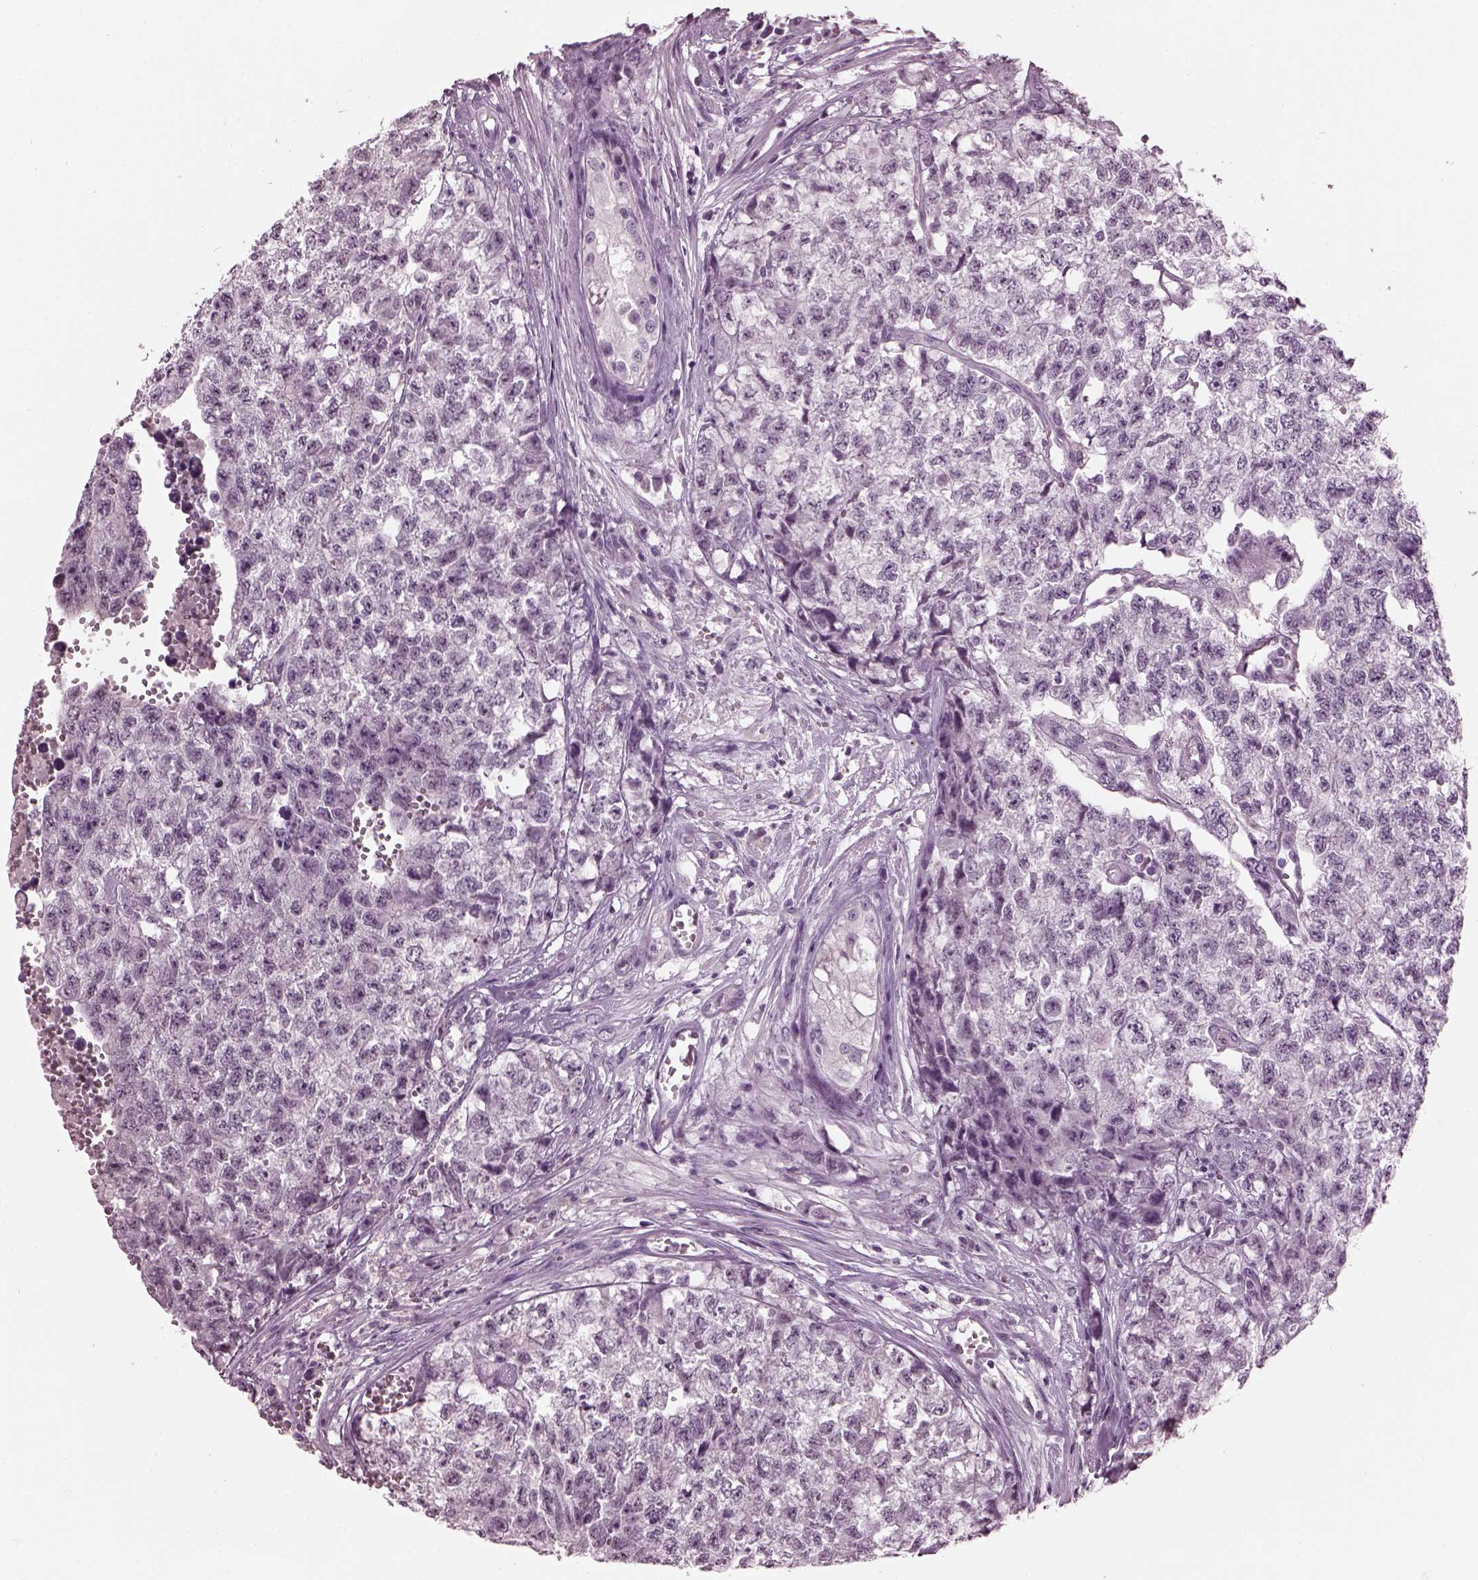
{"staining": {"intensity": "negative", "quantity": "none", "location": "none"}, "tissue": "testis cancer", "cell_type": "Tumor cells", "image_type": "cancer", "snomed": [{"axis": "morphology", "description": "Seminoma, NOS"}, {"axis": "morphology", "description": "Carcinoma, Embryonal, NOS"}, {"axis": "topography", "description": "Testis"}], "caption": "High power microscopy photomicrograph of an IHC photomicrograph of embryonal carcinoma (testis), revealing no significant staining in tumor cells. Nuclei are stained in blue.", "gene": "SLC6A17", "patient": {"sex": "male", "age": 22}}